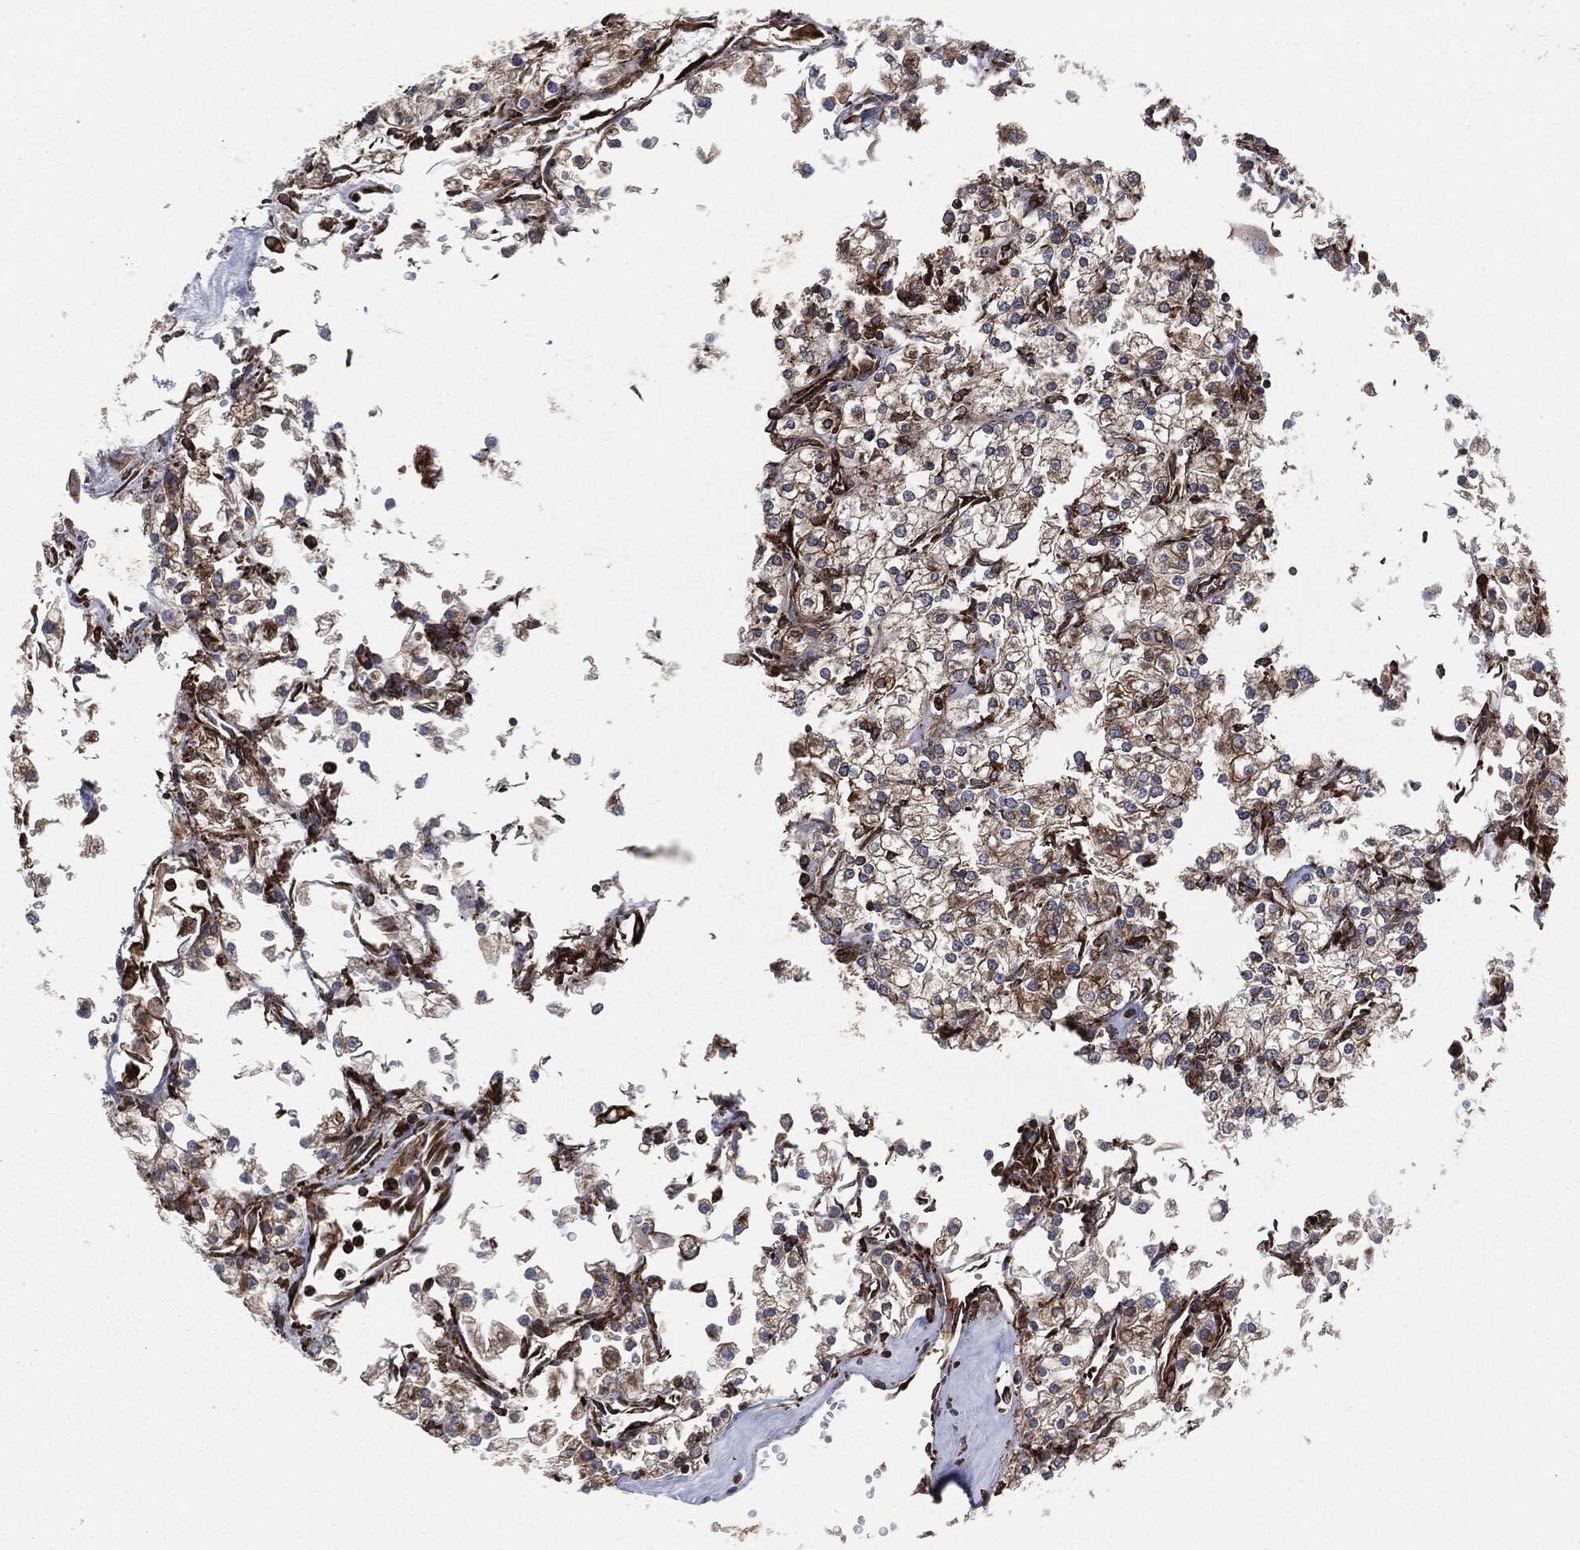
{"staining": {"intensity": "moderate", "quantity": ">75%", "location": "cytoplasmic/membranous"}, "tissue": "renal cancer", "cell_type": "Tumor cells", "image_type": "cancer", "snomed": [{"axis": "morphology", "description": "Adenocarcinoma, NOS"}, {"axis": "topography", "description": "Kidney"}], "caption": "Immunohistochemical staining of renal cancer (adenocarcinoma) exhibits moderate cytoplasmic/membranous protein staining in about >75% of tumor cells.", "gene": "CALR", "patient": {"sex": "male", "age": 80}}